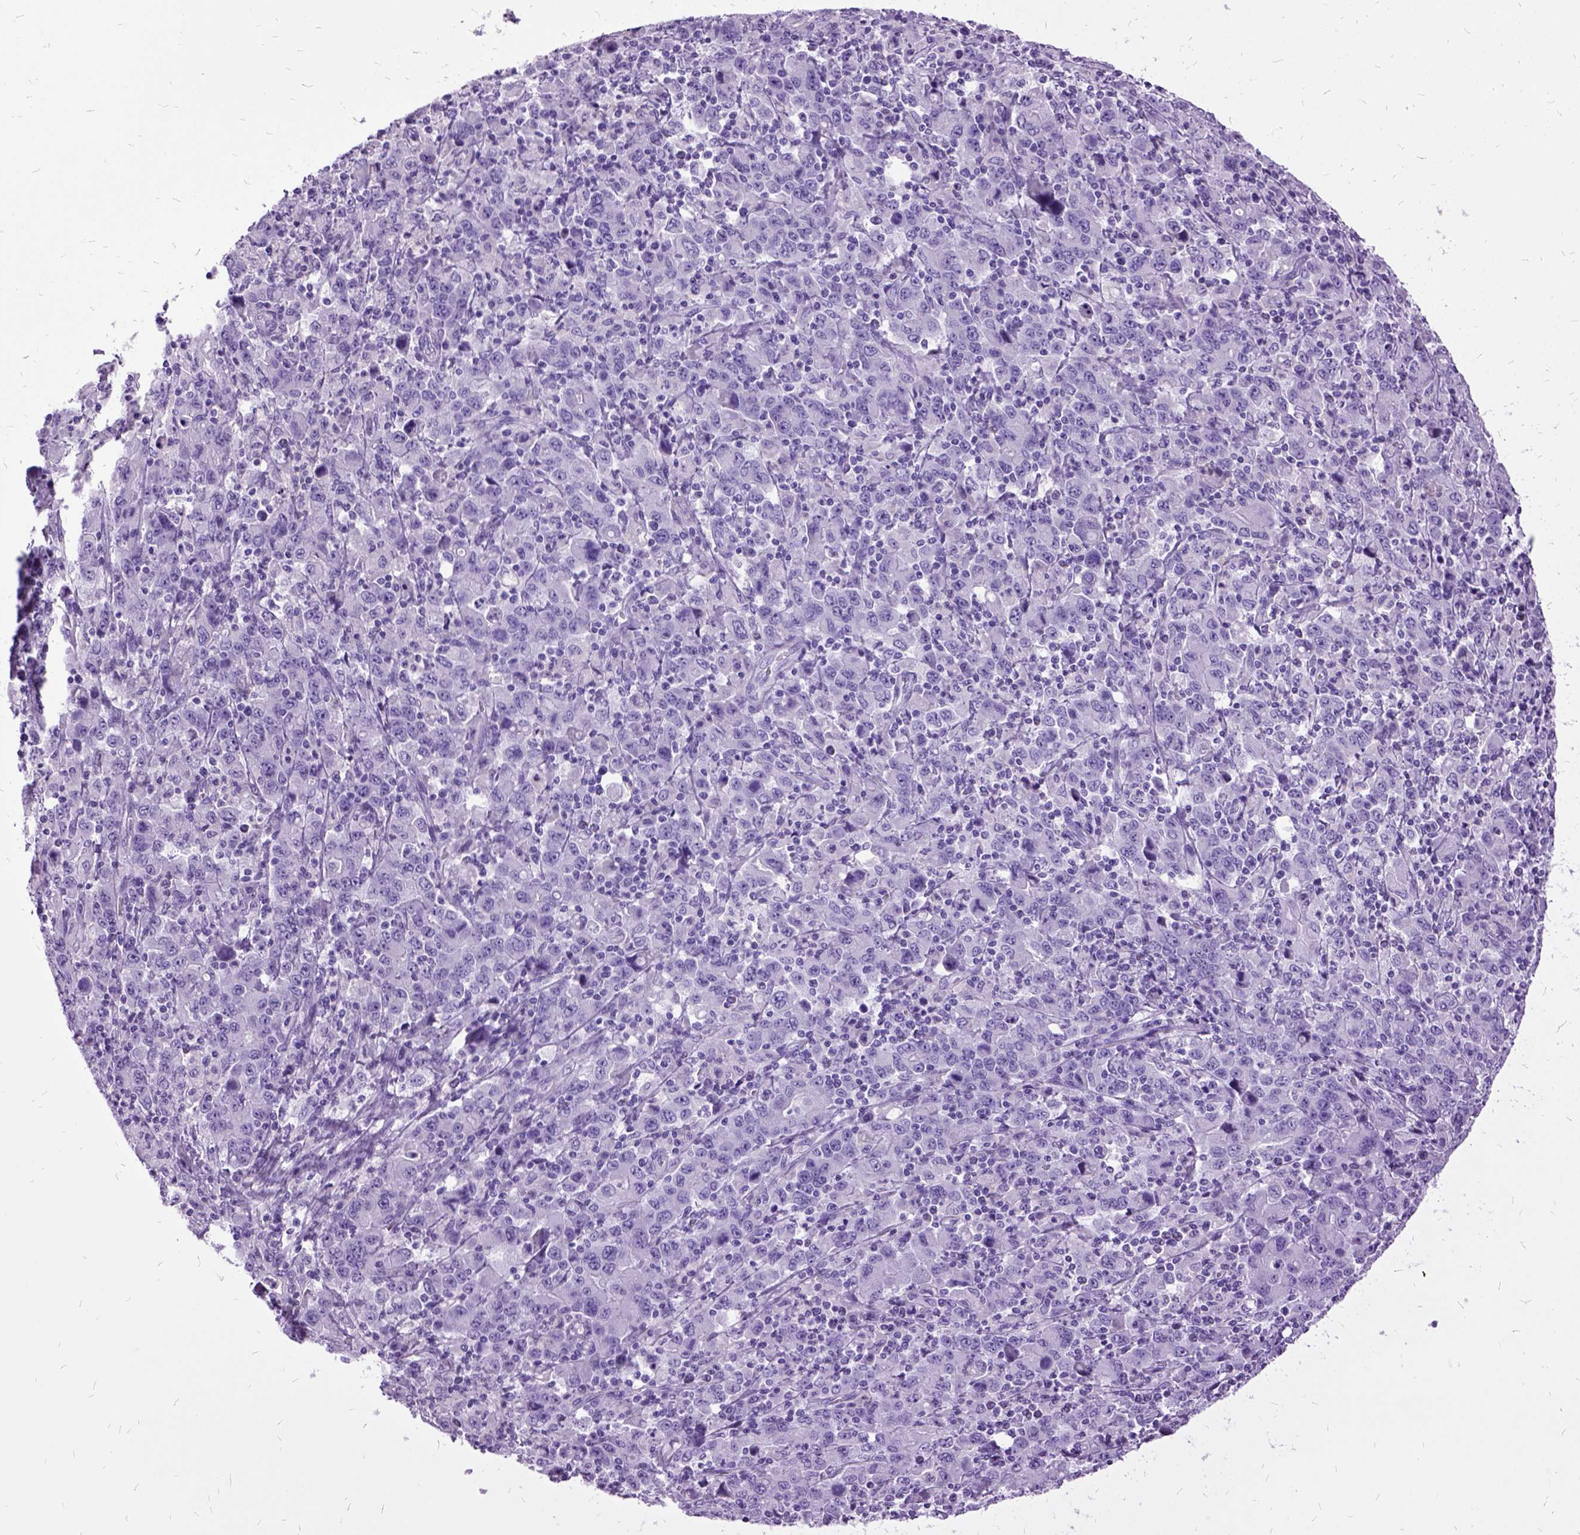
{"staining": {"intensity": "negative", "quantity": "none", "location": "none"}, "tissue": "stomach cancer", "cell_type": "Tumor cells", "image_type": "cancer", "snomed": [{"axis": "morphology", "description": "Adenocarcinoma, NOS"}, {"axis": "topography", "description": "Stomach, upper"}], "caption": "Immunohistochemistry image of neoplastic tissue: human stomach cancer (adenocarcinoma) stained with DAB reveals no significant protein expression in tumor cells. The staining is performed using DAB brown chromogen with nuclei counter-stained in using hematoxylin.", "gene": "MME", "patient": {"sex": "male", "age": 69}}